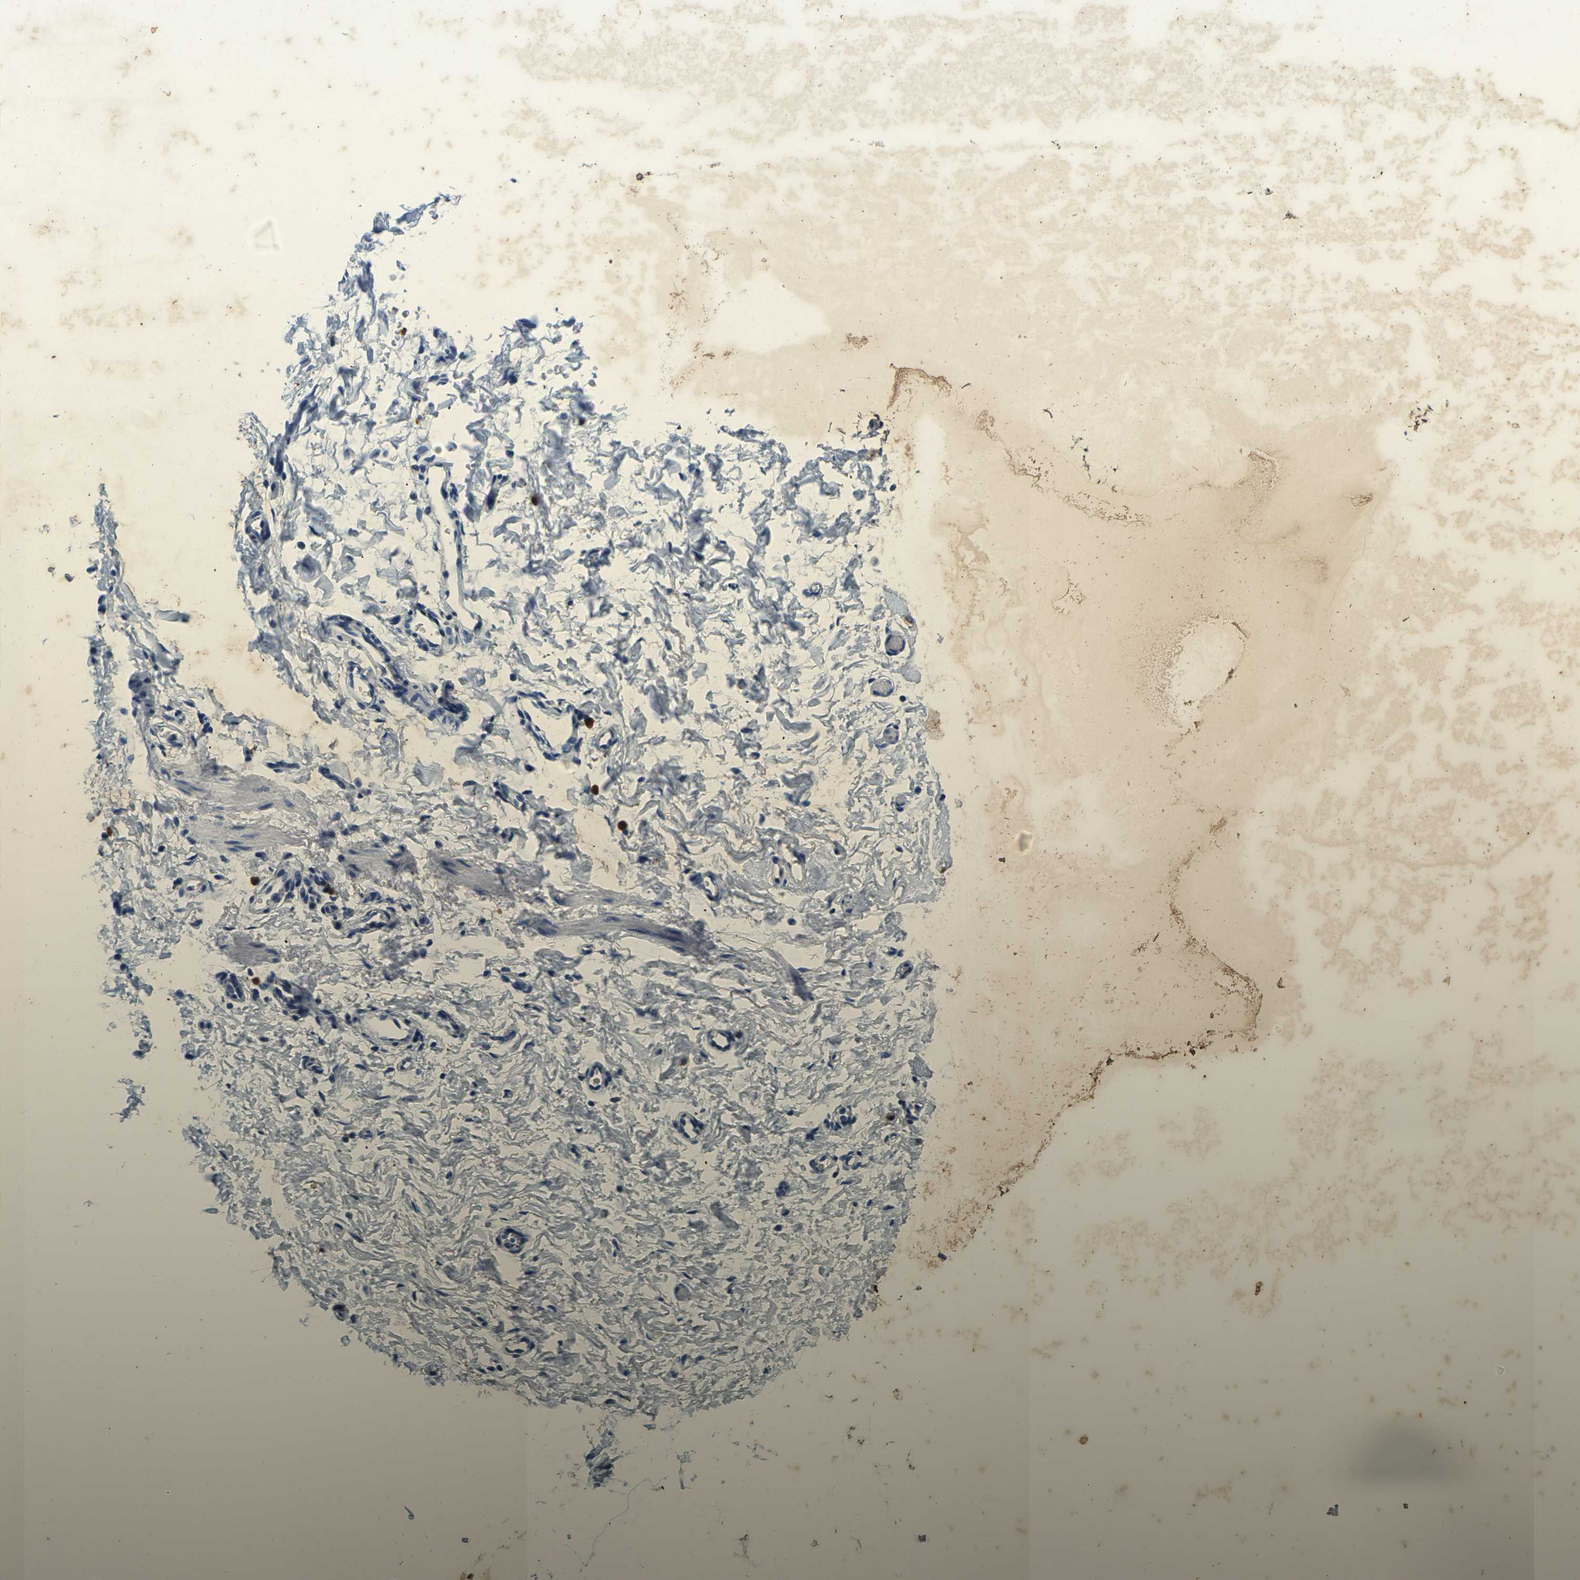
{"staining": {"intensity": "negative", "quantity": "none", "location": "none"}, "tissue": "adipose tissue", "cell_type": "Adipocytes", "image_type": "normal", "snomed": [{"axis": "morphology", "description": "Normal tissue, NOS"}, {"axis": "topography", "description": "Cartilage tissue"}, {"axis": "topography", "description": "Bronchus"}], "caption": "Adipocytes are negative for brown protein staining in unremarkable adipose tissue. Nuclei are stained in blue.", "gene": "UBN2", "patient": {"sex": "female", "age": 53}}